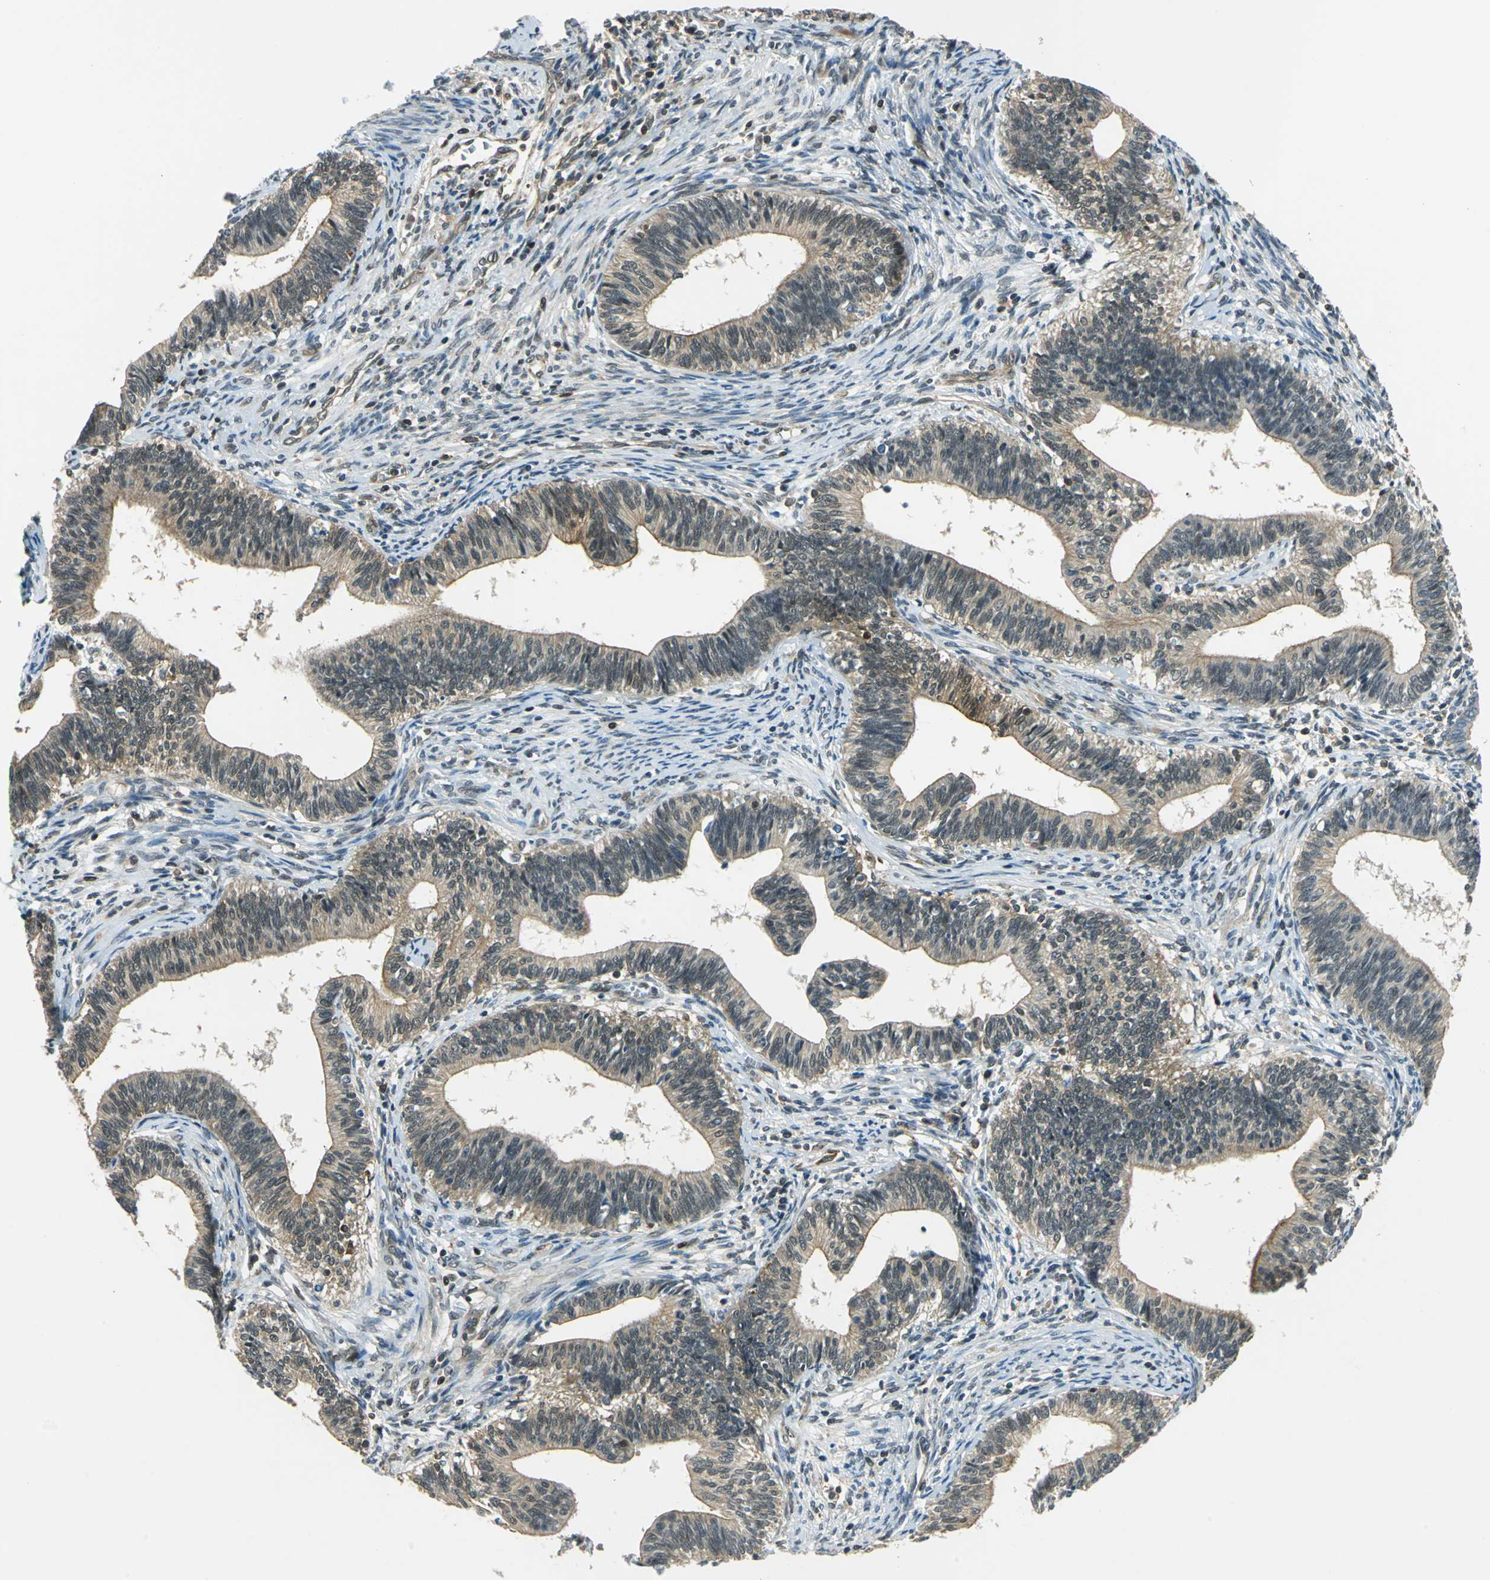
{"staining": {"intensity": "moderate", "quantity": "25%-75%", "location": "cytoplasmic/membranous,nuclear"}, "tissue": "cervical cancer", "cell_type": "Tumor cells", "image_type": "cancer", "snomed": [{"axis": "morphology", "description": "Adenocarcinoma, NOS"}, {"axis": "topography", "description": "Cervix"}], "caption": "Cervical cancer tissue shows moderate cytoplasmic/membranous and nuclear expression in approximately 25%-75% of tumor cells (DAB (3,3'-diaminobenzidine) IHC, brown staining for protein, blue staining for nuclei).", "gene": "ARPC3", "patient": {"sex": "female", "age": 44}}